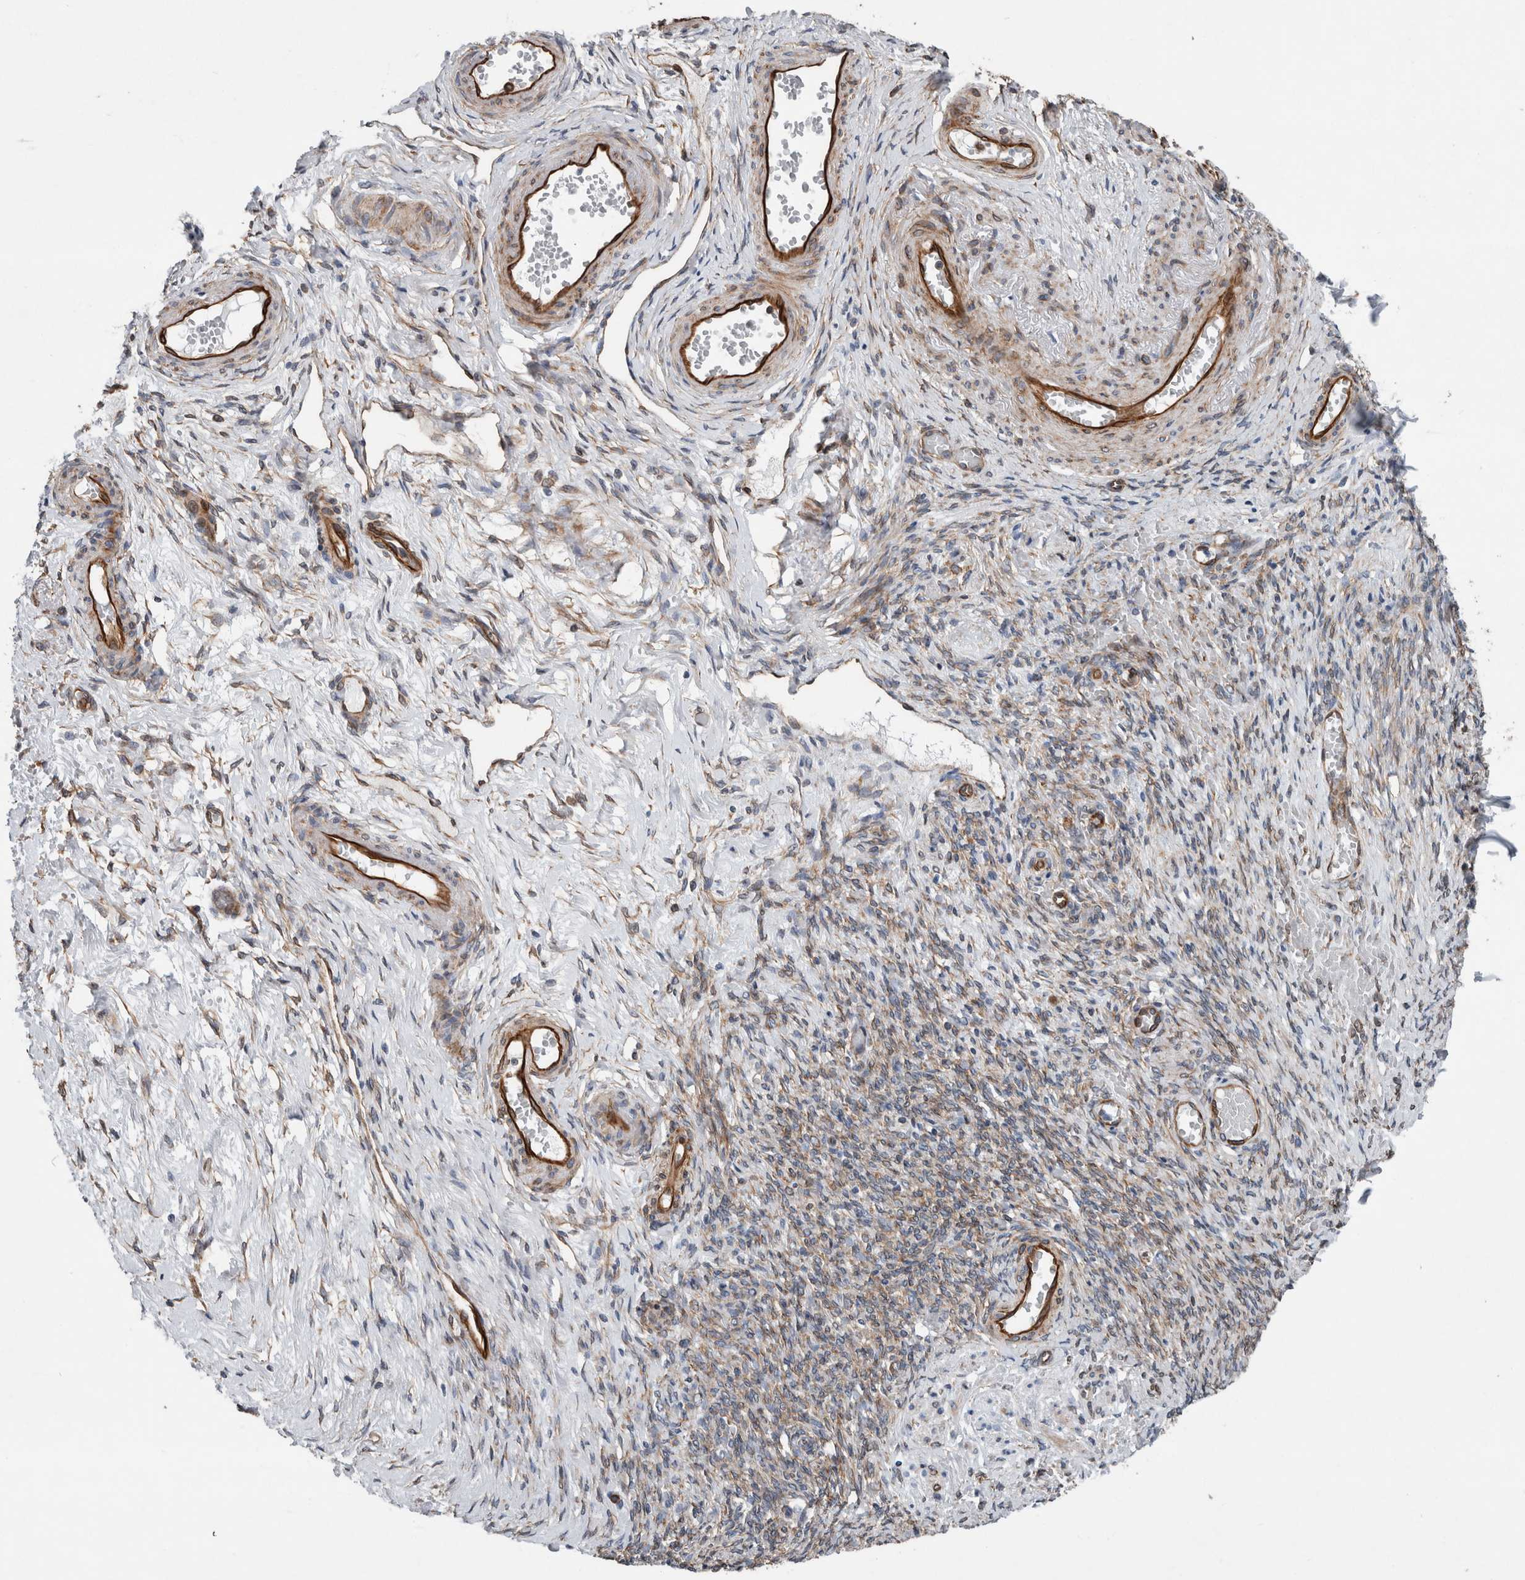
{"staining": {"intensity": "strong", "quantity": ">75%", "location": "cytoplasmic/membranous"}, "tissue": "adipose tissue", "cell_type": "Adipocytes", "image_type": "normal", "snomed": [{"axis": "morphology", "description": "Normal tissue, NOS"}, {"axis": "topography", "description": "Vascular tissue"}, {"axis": "topography", "description": "Fallopian tube"}, {"axis": "topography", "description": "Ovary"}], "caption": "Immunohistochemical staining of benign human adipose tissue displays strong cytoplasmic/membranous protein staining in about >75% of adipocytes. (Brightfield microscopy of DAB IHC at high magnification).", "gene": "PLEC", "patient": {"sex": "female", "age": 67}}